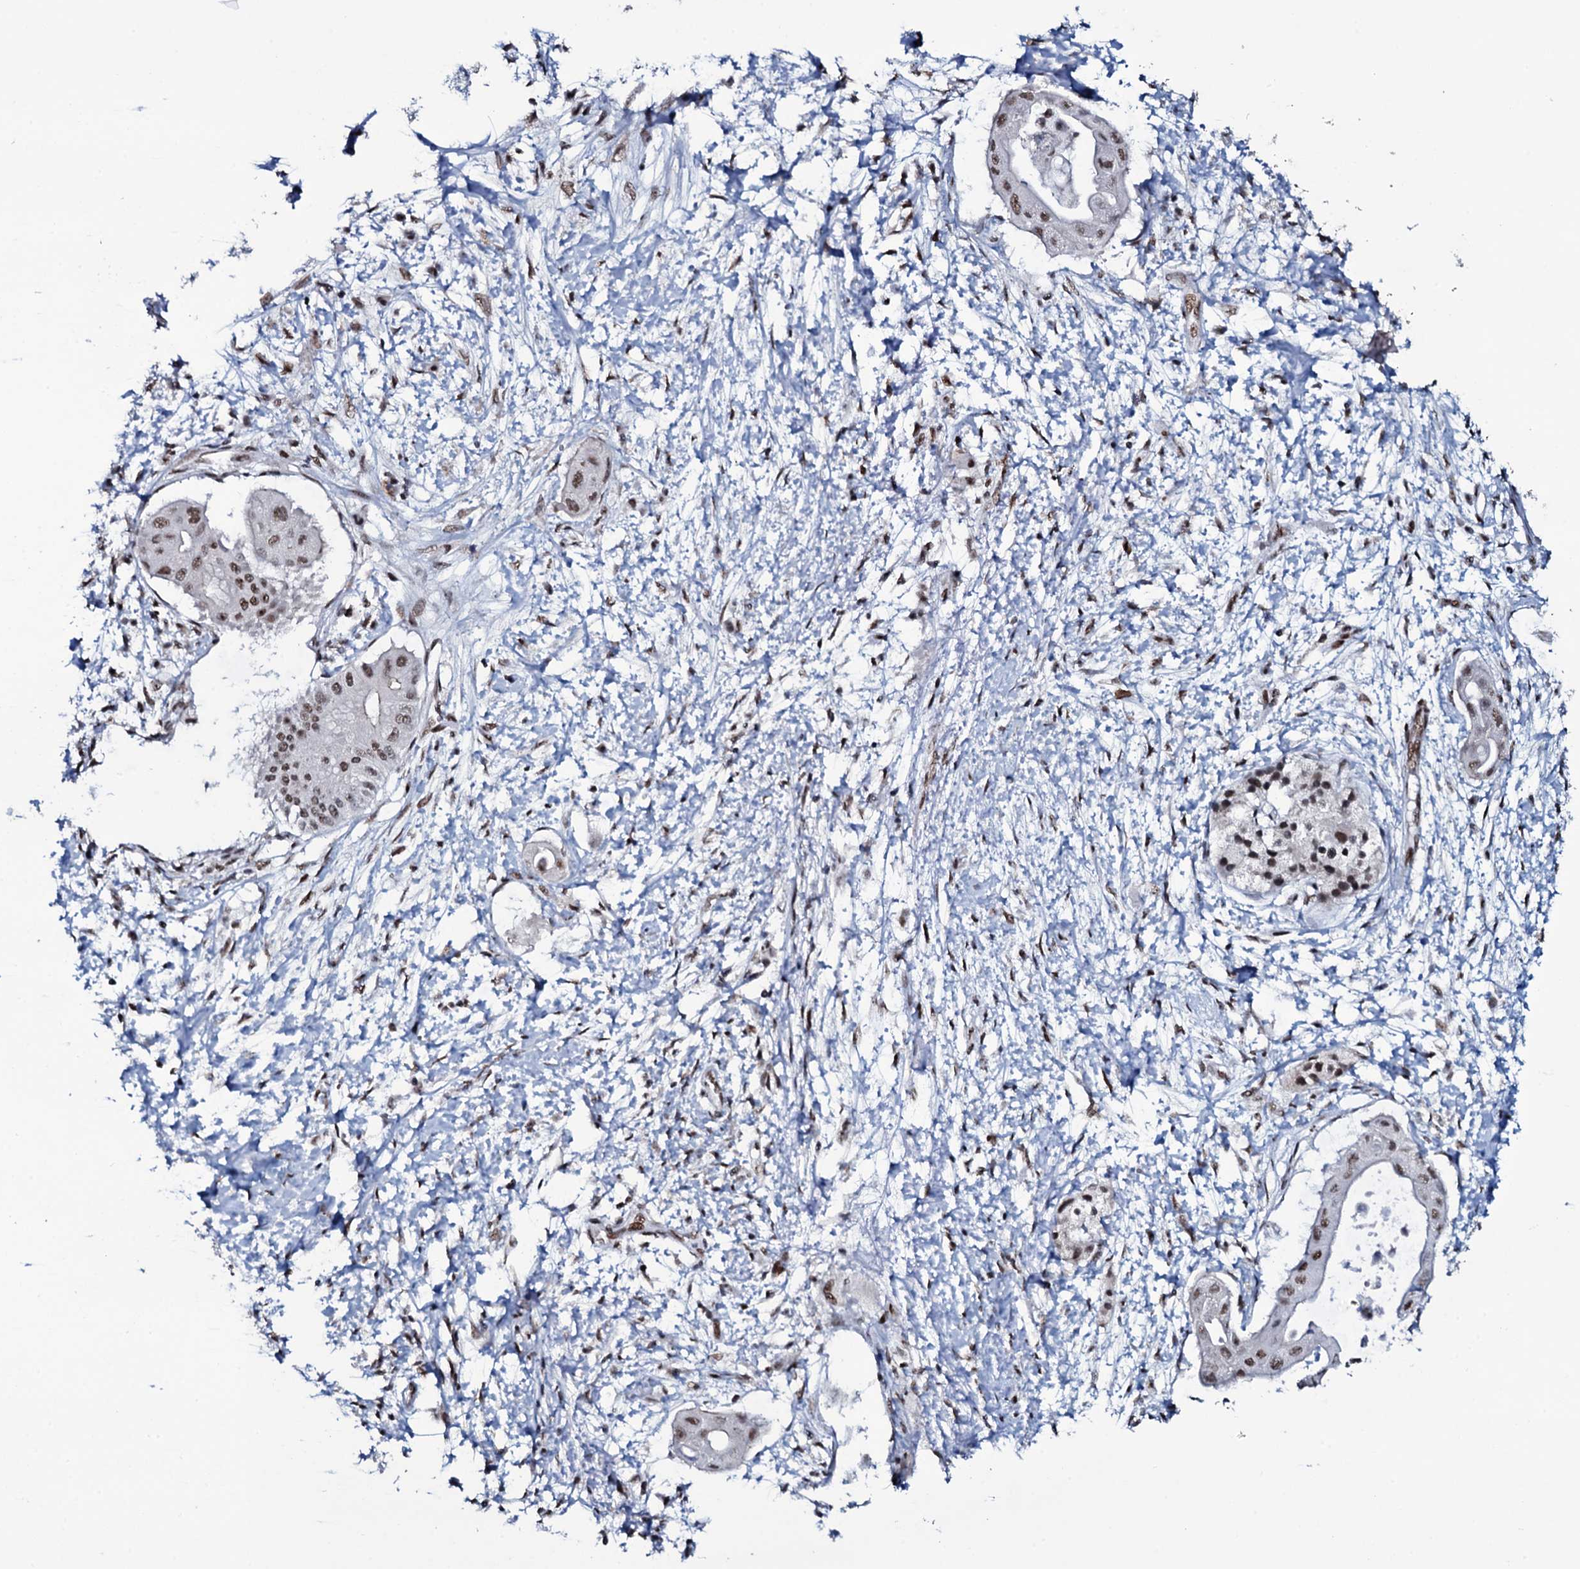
{"staining": {"intensity": "moderate", "quantity": ">75%", "location": "nuclear"}, "tissue": "pancreatic cancer", "cell_type": "Tumor cells", "image_type": "cancer", "snomed": [{"axis": "morphology", "description": "Adenocarcinoma, NOS"}, {"axis": "topography", "description": "Pancreas"}], "caption": "Human pancreatic cancer stained with a protein marker exhibits moderate staining in tumor cells.", "gene": "ZMIZ2", "patient": {"sex": "male", "age": 68}}